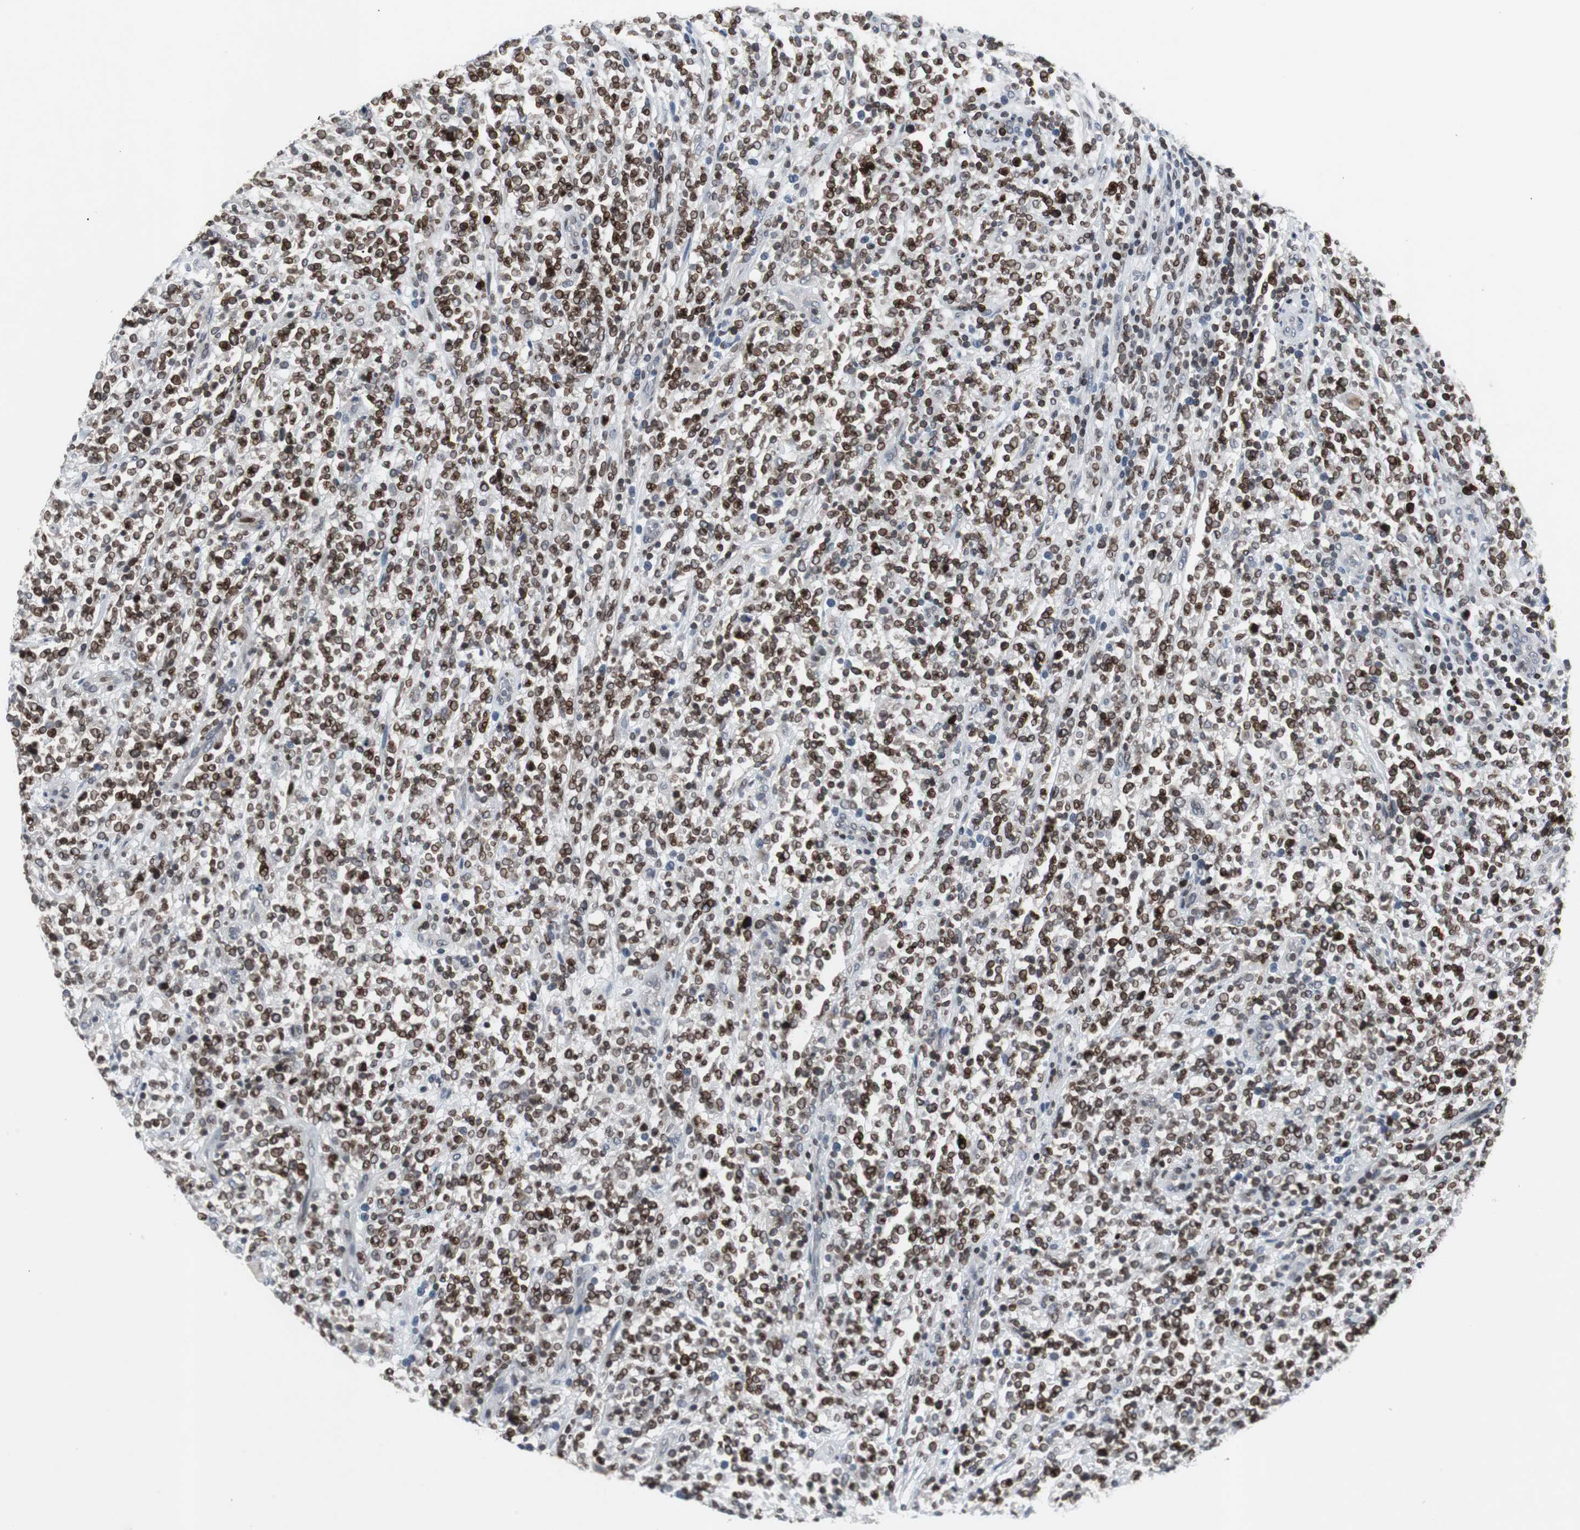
{"staining": {"intensity": "strong", "quantity": ">75%", "location": "cytoplasmic/membranous,nuclear"}, "tissue": "lymphoma", "cell_type": "Tumor cells", "image_type": "cancer", "snomed": [{"axis": "morphology", "description": "Malignant lymphoma, non-Hodgkin's type, High grade"}, {"axis": "topography", "description": "Soft tissue"}], "caption": "There is high levels of strong cytoplasmic/membranous and nuclear expression in tumor cells of malignant lymphoma, non-Hodgkin's type (high-grade), as demonstrated by immunohistochemical staining (brown color).", "gene": "ZNF396", "patient": {"sex": "male", "age": 18}}